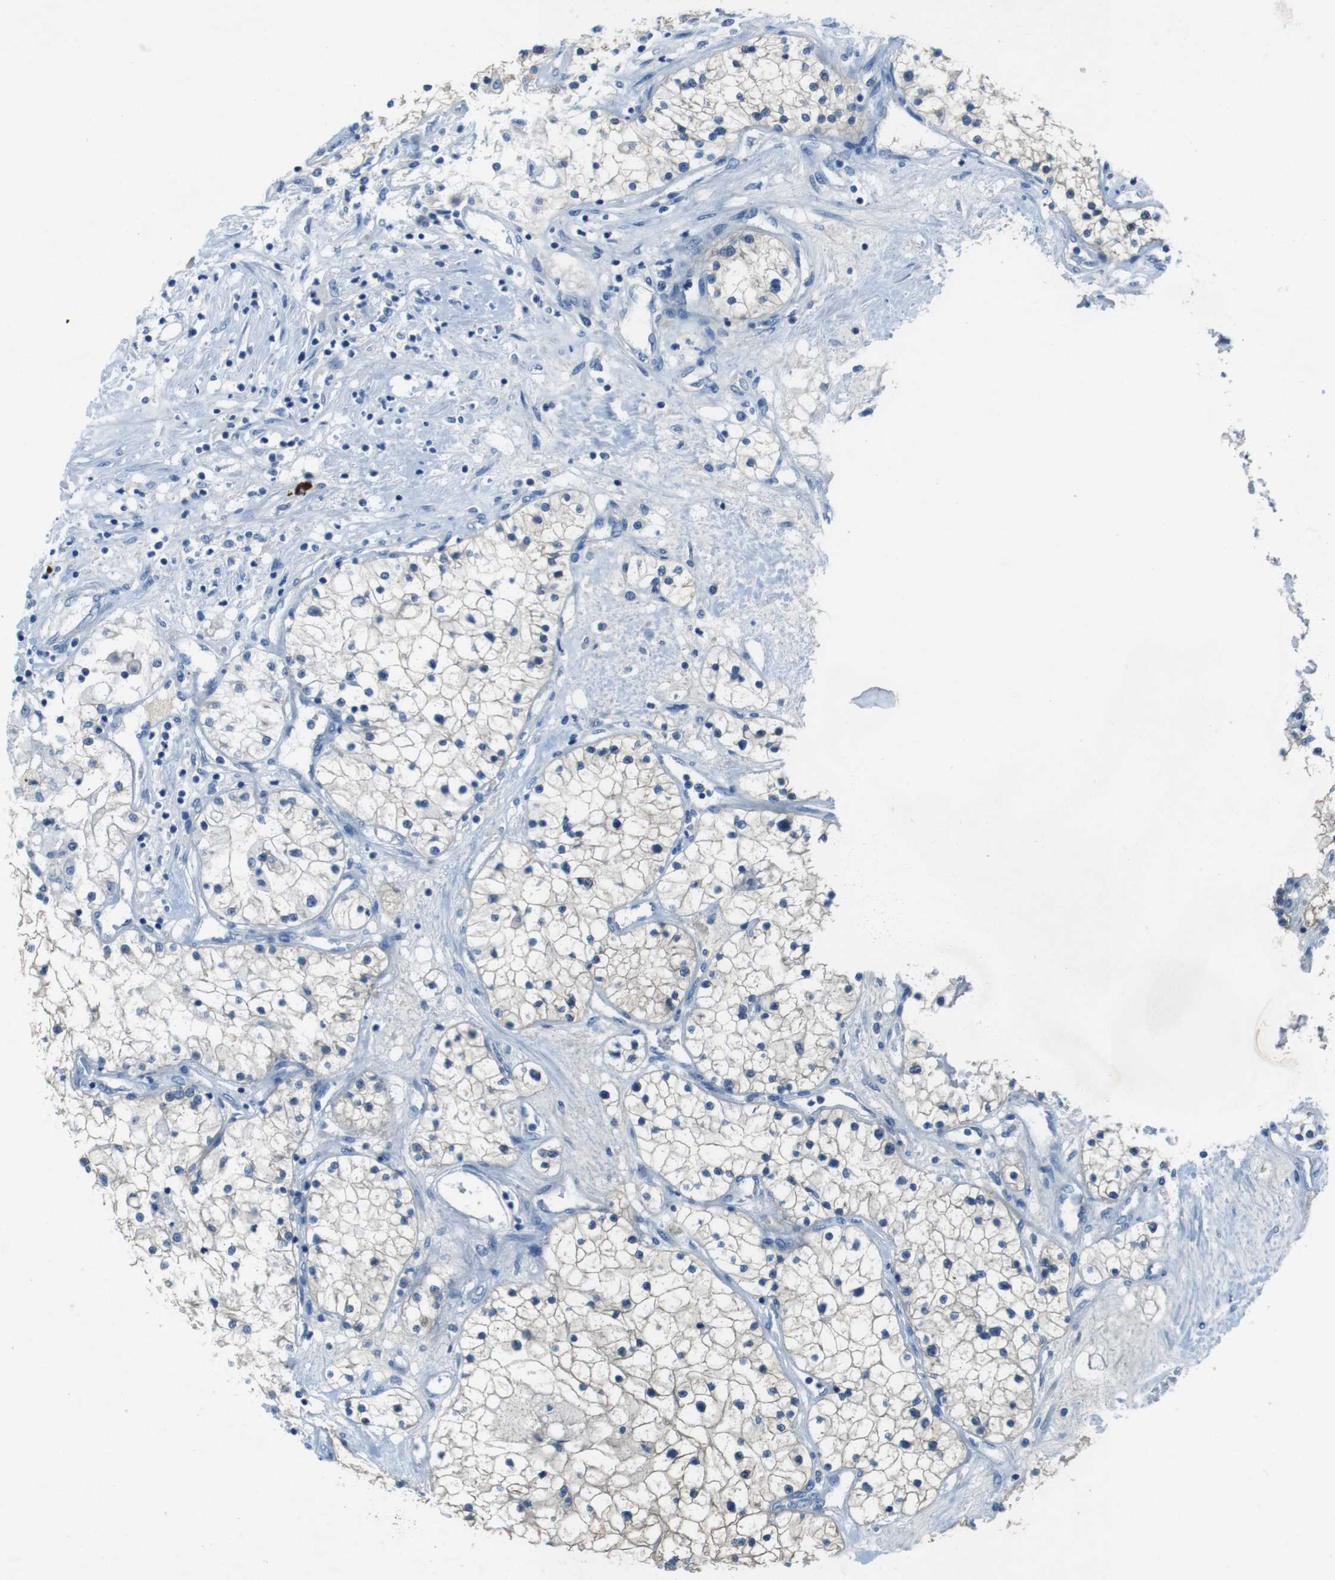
{"staining": {"intensity": "negative", "quantity": "none", "location": "none"}, "tissue": "renal cancer", "cell_type": "Tumor cells", "image_type": "cancer", "snomed": [{"axis": "morphology", "description": "Adenocarcinoma, NOS"}, {"axis": "topography", "description": "Kidney"}], "caption": "Immunohistochemistry (IHC) photomicrograph of human renal cancer stained for a protein (brown), which exhibits no positivity in tumor cells.", "gene": "SLC35A3", "patient": {"sex": "male", "age": 68}}